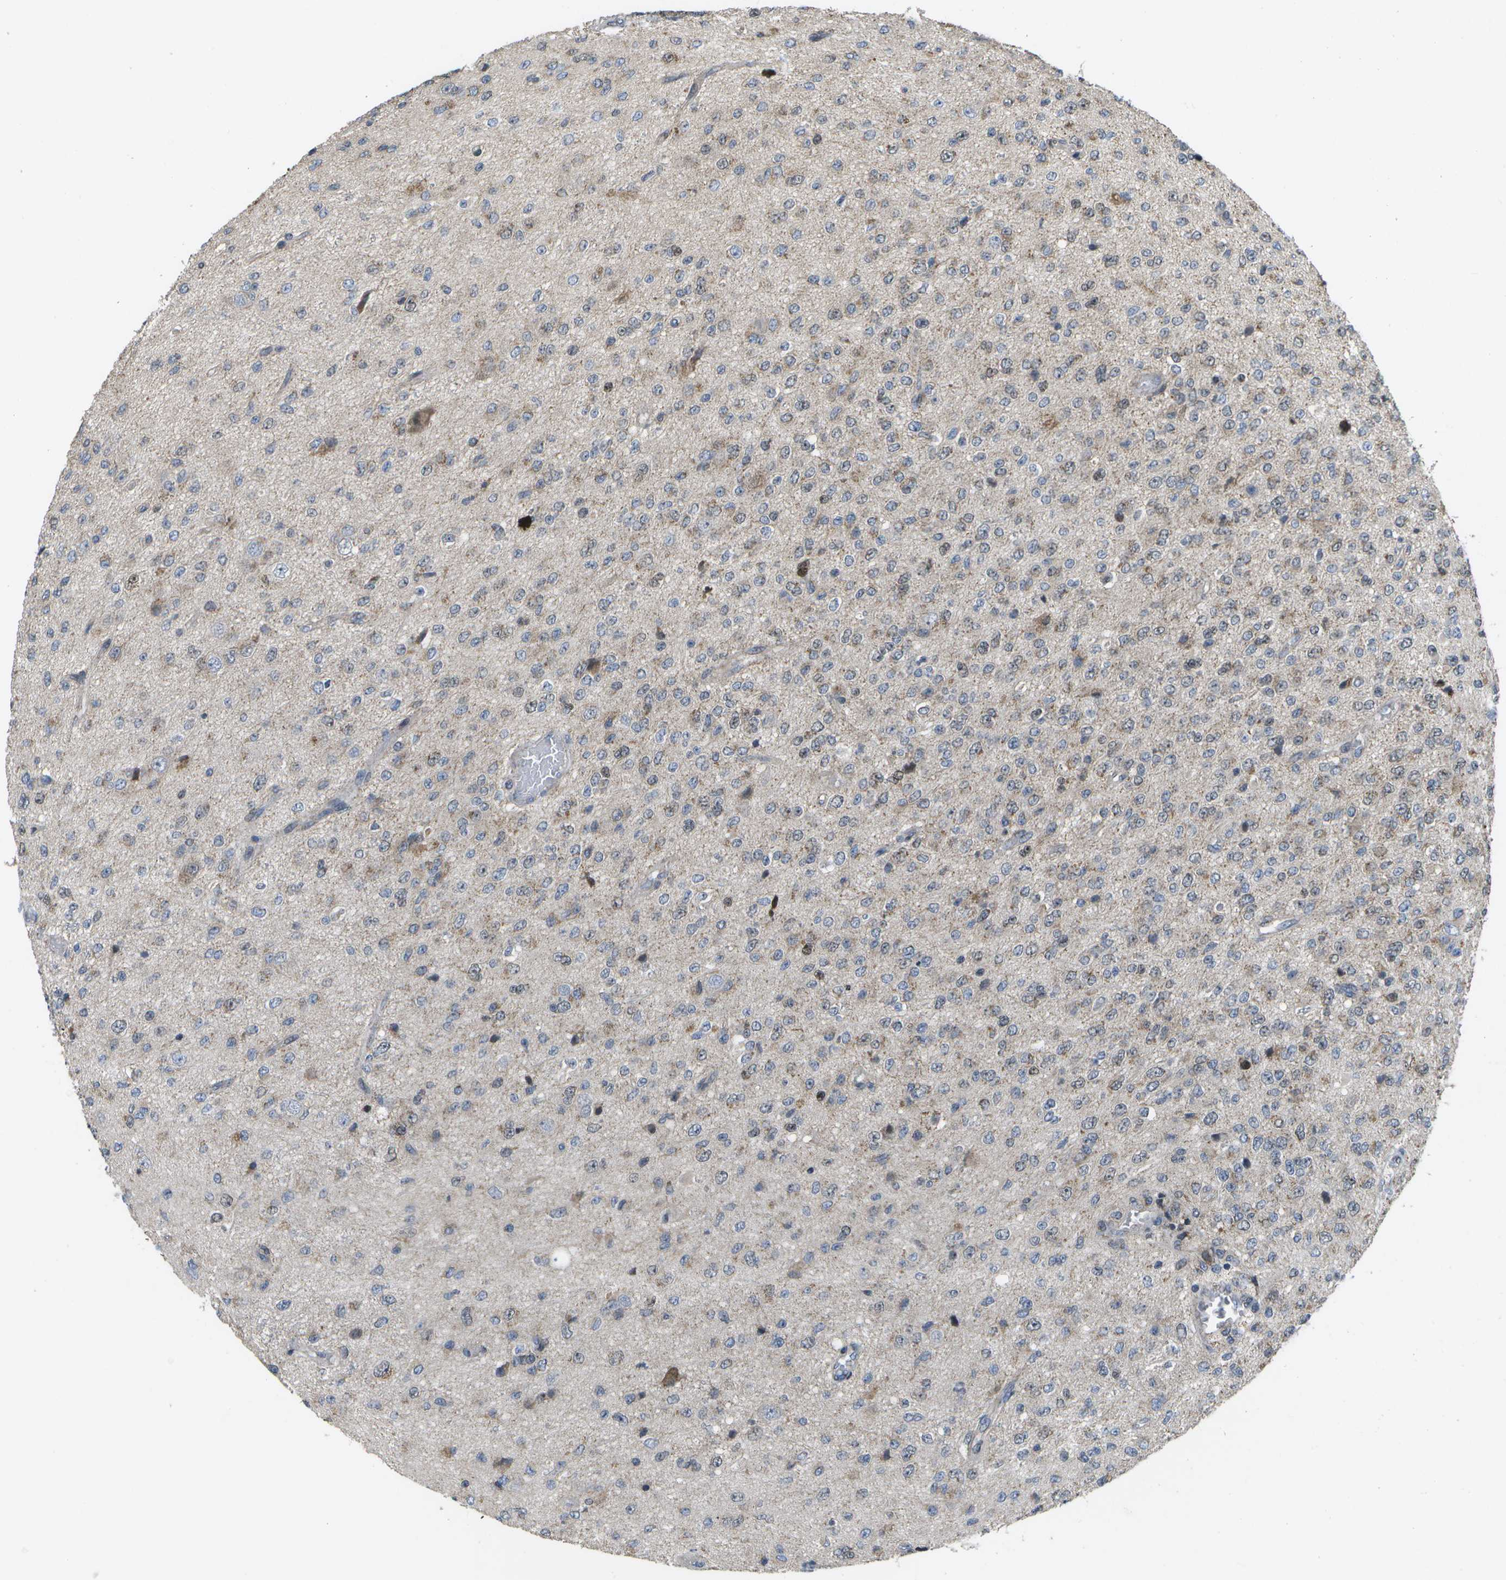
{"staining": {"intensity": "negative", "quantity": "none", "location": "none"}, "tissue": "glioma", "cell_type": "Tumor cells", "image_type": "cancer", "snomed": [{"axis": "morphology", "description": "Glioma, malignant, High grade"}, {"axis": "topography", "description": "pancreas cauda"}], "caption": "High-grade glioma (malignant) stained for a protein using immunohistochemistry (IHC) exhibits no expression tumor cells.", "gene": "HADHA", "patient": {"sex": "male", "age": 60}}